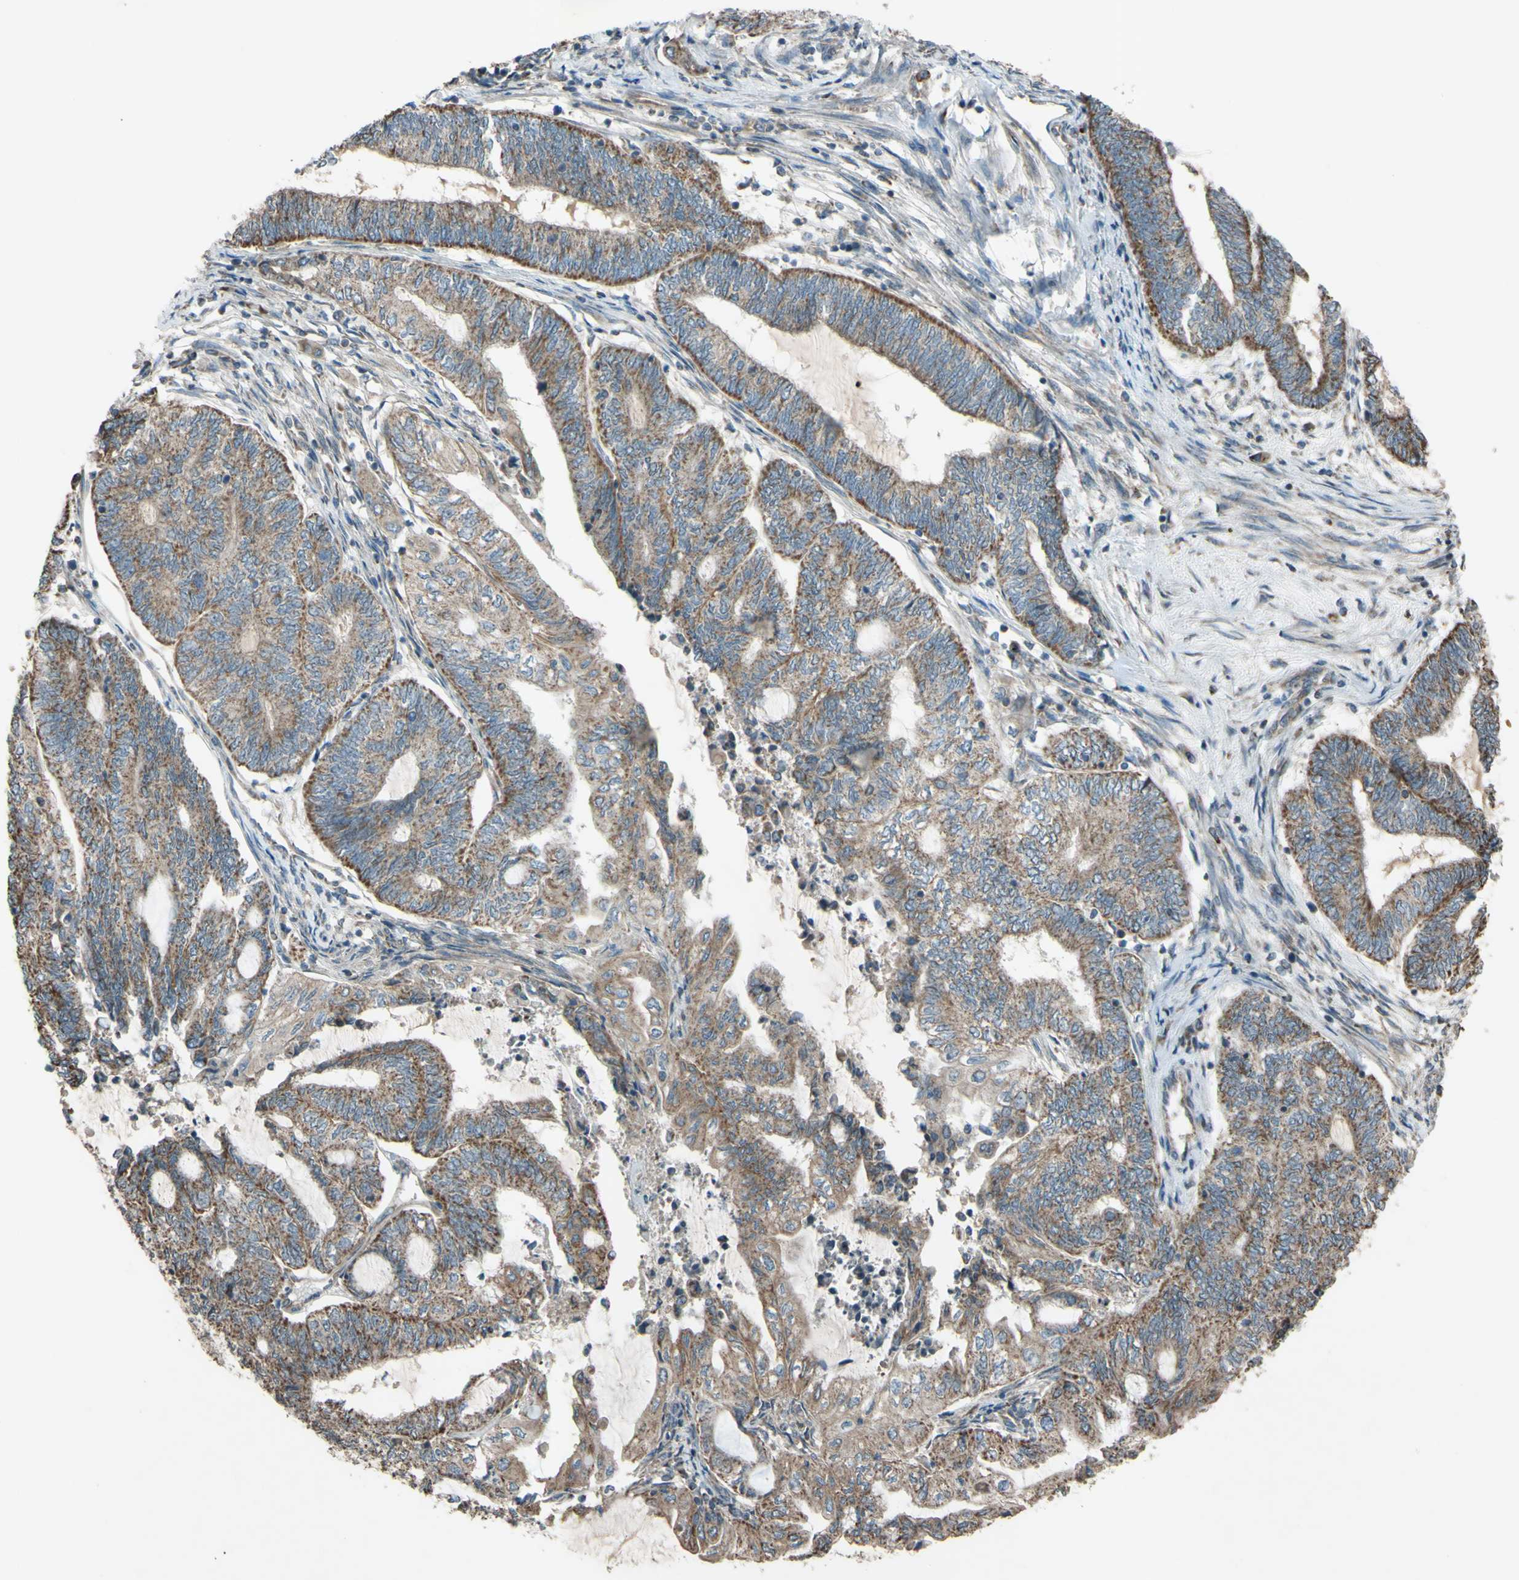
{"staining": {"intensity": "moderate", "quantity": ">75%", "location": "cytoplasmic/membranous"}, "tissue": "endometrial cancer", "cell_type": "Tumor cells", "image_type": "cancer", "snomed": [{"axis": "morphology", "description": "Adenocarcinoma, NOS"}, {"axis": "topography", "description": "Uterus"}, {"axis": "topography", "description": "Endometrium"}], "caption": "Immunohistochemical staining of human endometrial adenocarcinoma demonstrates medium levels of moderate cytoplasmic/membranous staining in about >75% of tumor cells.", "gene": "ACOT8", "patient": {"sex": "female", "age": 70}}